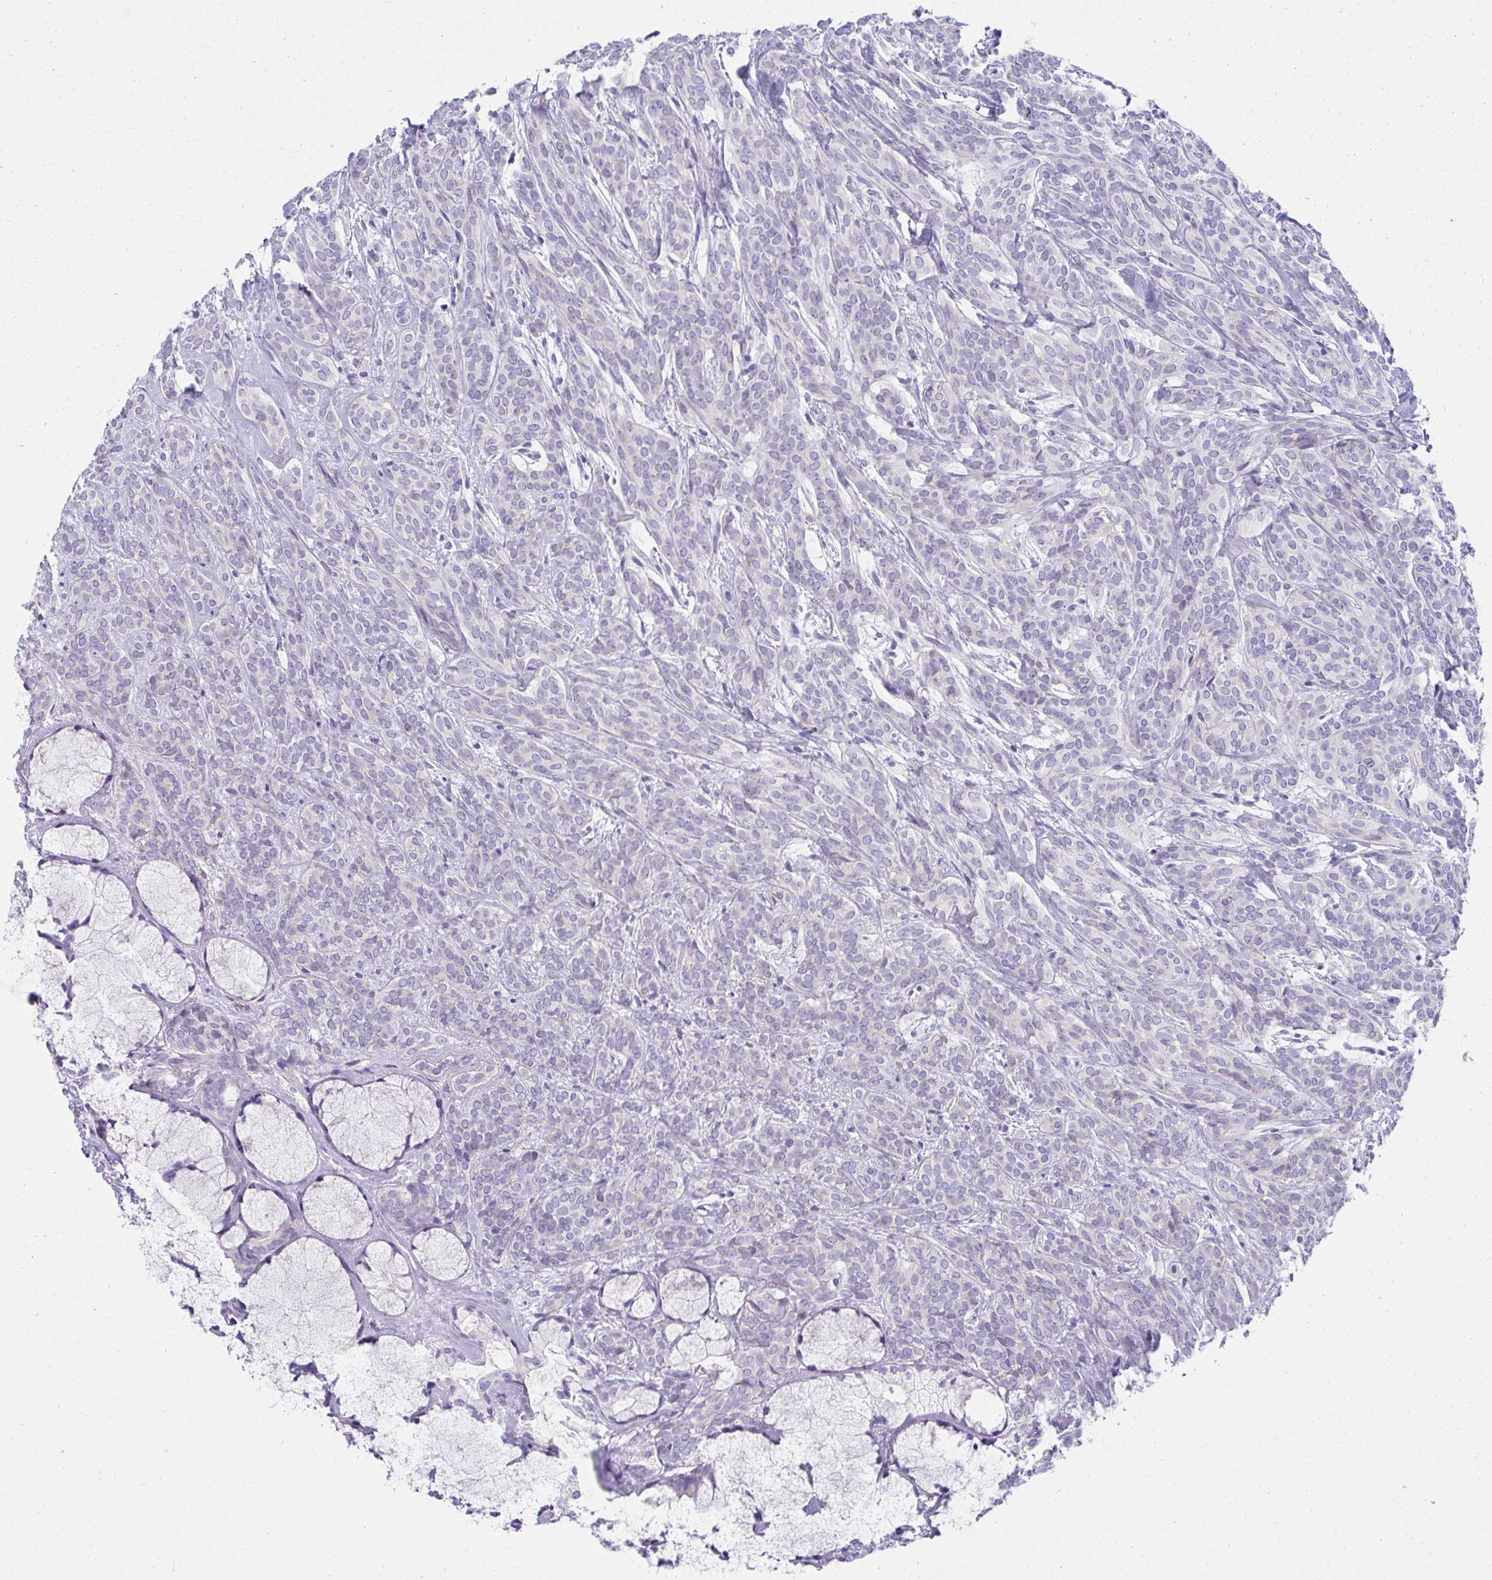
{"staining": {"intensity": "negative", "quantity": "none", "location": "none"}, "tissue": "head and neck cancer", "cell_type": "Tumor cells", "image_type": "cancer", "snomed": [{"axis": "morphology", "description": "Adenocarcinoma, NOS"}, {"axis": "topography", "description": "Head-Neck"}], "caption": "High power microscopy photomicrograph of an immunohistochemistry histopathology image of adenocarcinoma (head and neck), revealing no significant expression in tumor cells.", "gene": "FASLG", "patient": {"sex": "female", "age": 57}}